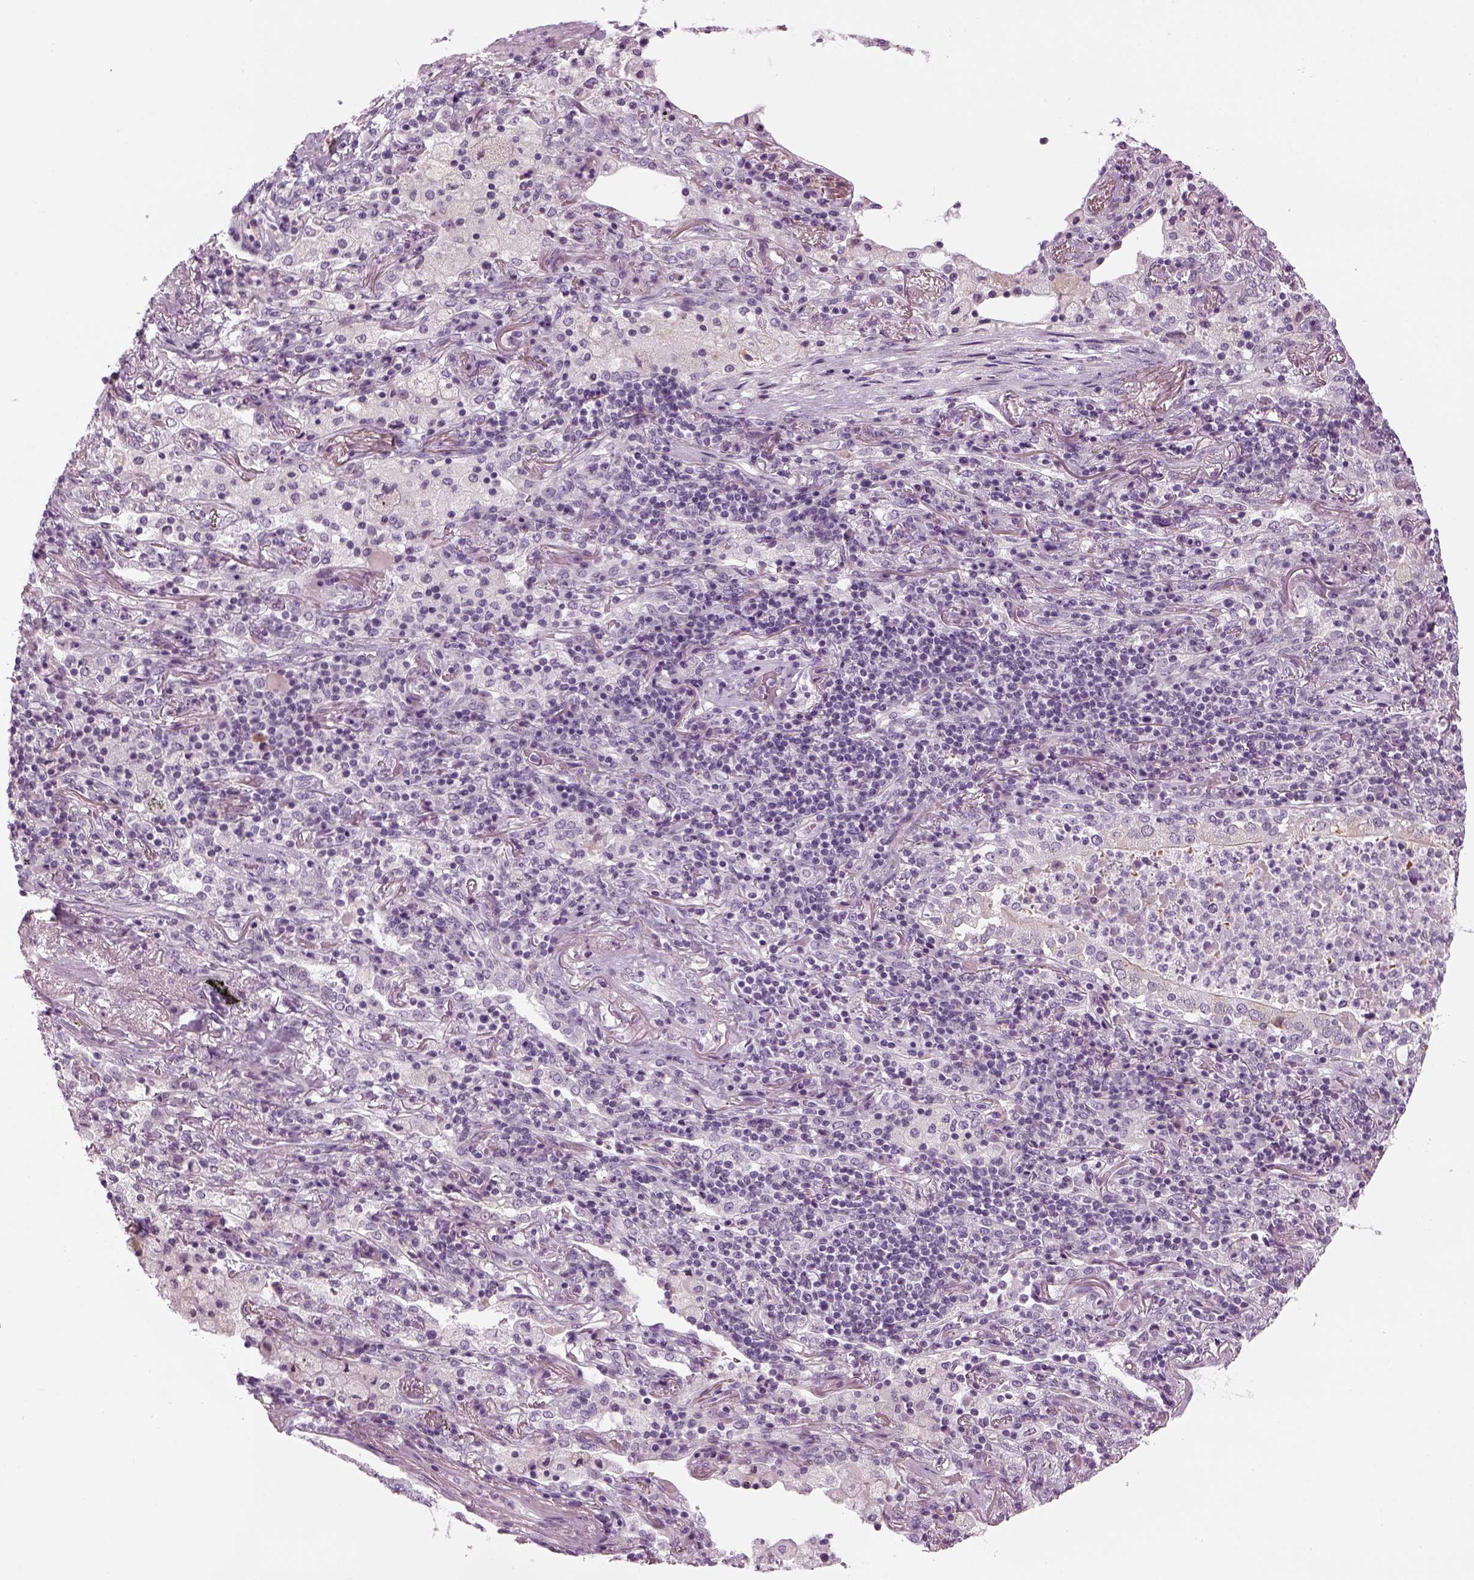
{"staining": {"intensity": "negative", "quantity": "none", "location": "none"}, "tissue": "lung cancer", "cell_type": "Tumor cells", "image_type": "cancer", "snomed": [{"axis": "morphology", "description": "Normal tissue, NOS"}, {"axis": "morphology", "description": "Squamous cell carcinoma, NOS"}, {"axis": "topography", "description": "Bronchus"}, {"axis": "topography", "description": "Lung"}], "caption": "Immunohistochemistry of human lung cancer (squamous cell carcinoma) demonstrates no positivity in tumor cells. (Stains: DAB (3,3'-diaminobenzidine) immunohistochemistry with hematoxylin counter stain, Microscopy: brightfield microscopy at high magnification).", "gene": "LRRIQ3", "patient": {"sex": "male", "age": 64}}